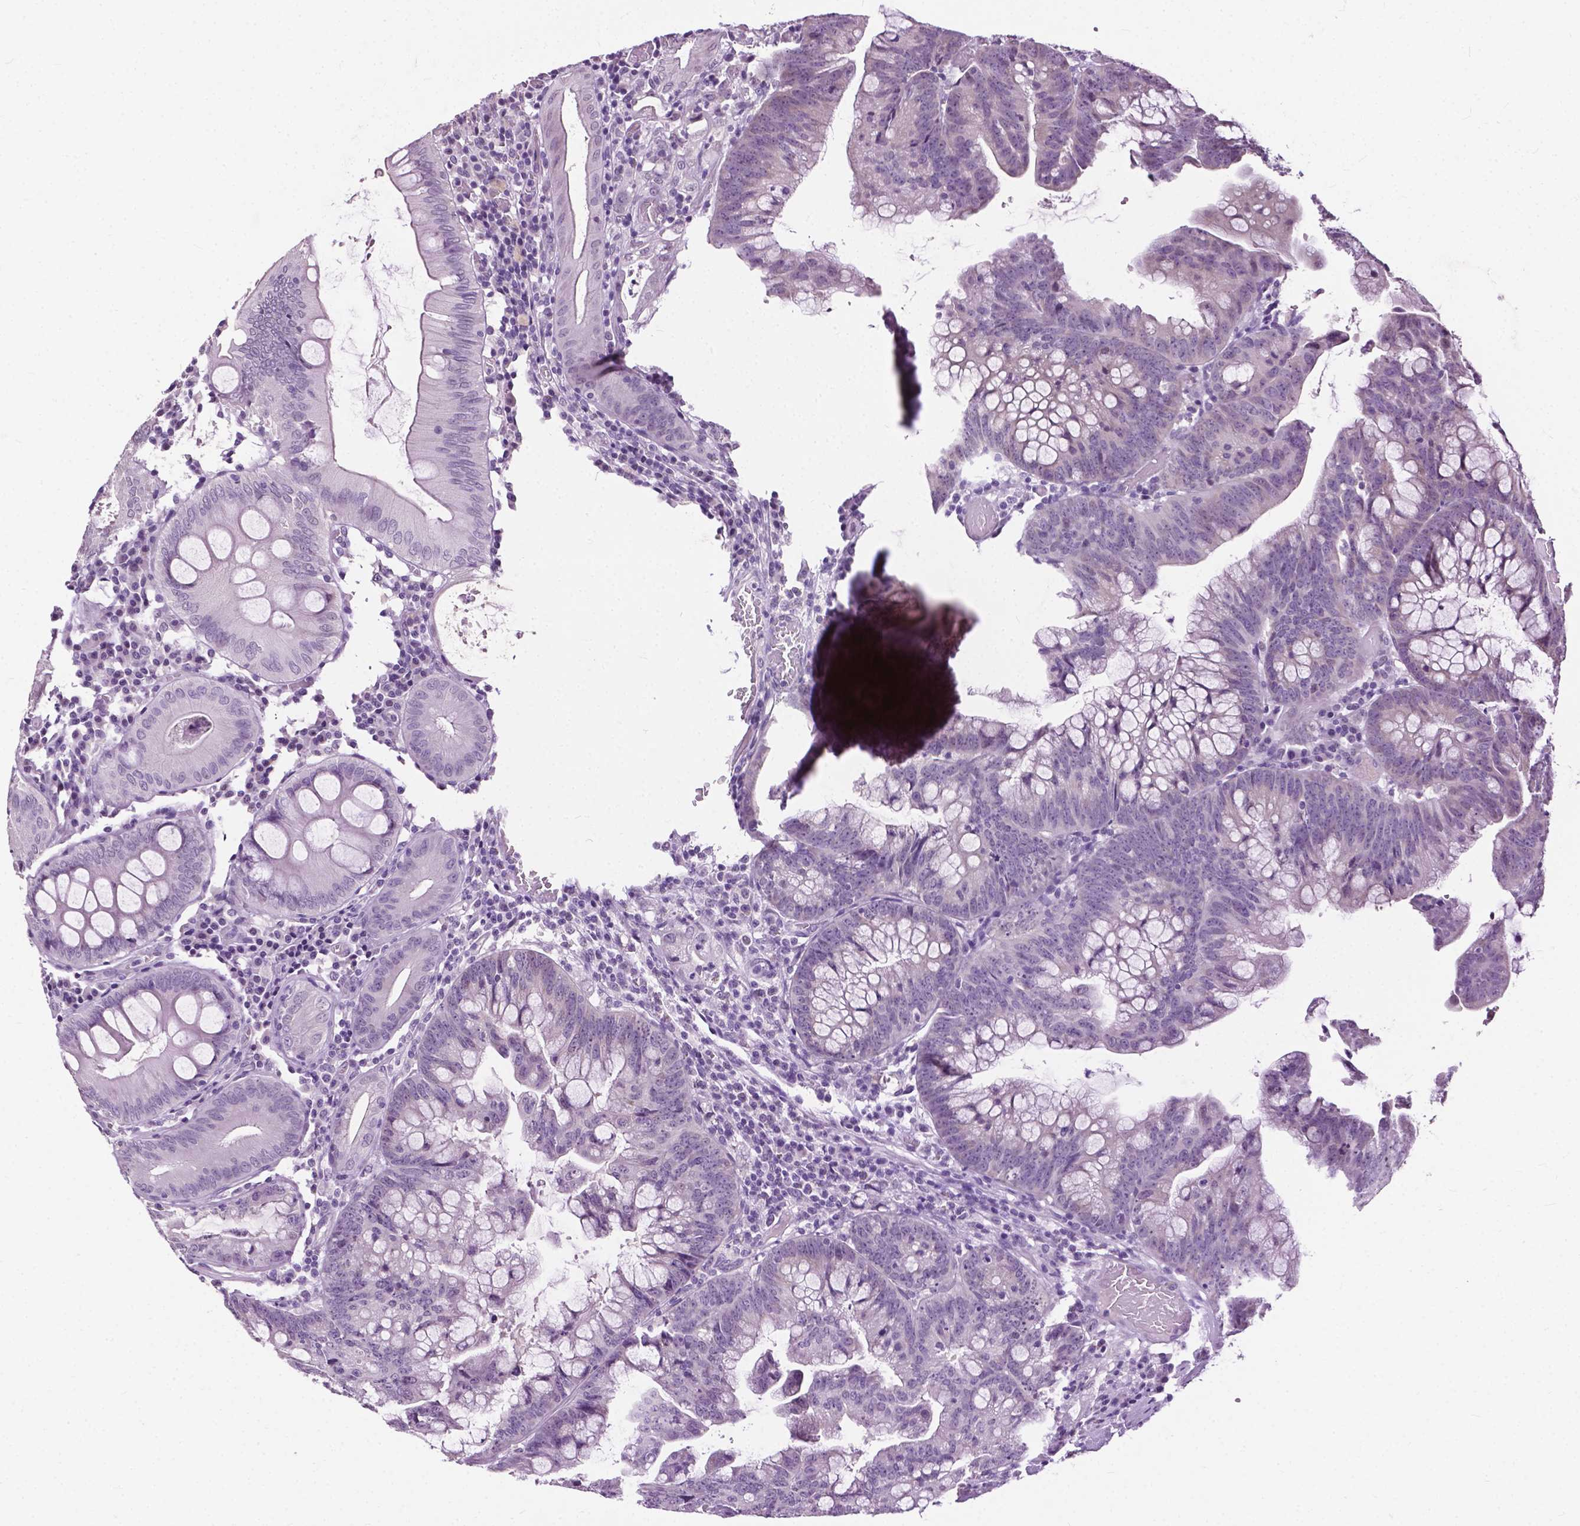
{"staining": {"intensity": "negative", "quantity": "none", "location": "none"}, "tissue": "colorectal cancer", "cell_type": "Tumor cells", "image_type": "cancer", "snomed": [{"axis": "morphology", "description": "Adenocarcinoma, NOS"}, {"axis": "topography", "description": "Colon"}], "caption": "This is an immunohistochemistry (IHC) photomicrograph of adenocarcinoma (colorectal). There is no expression in tumor cells.", "gene": "GPR37L1", "patient": {"sex": "male", "age": 62}}